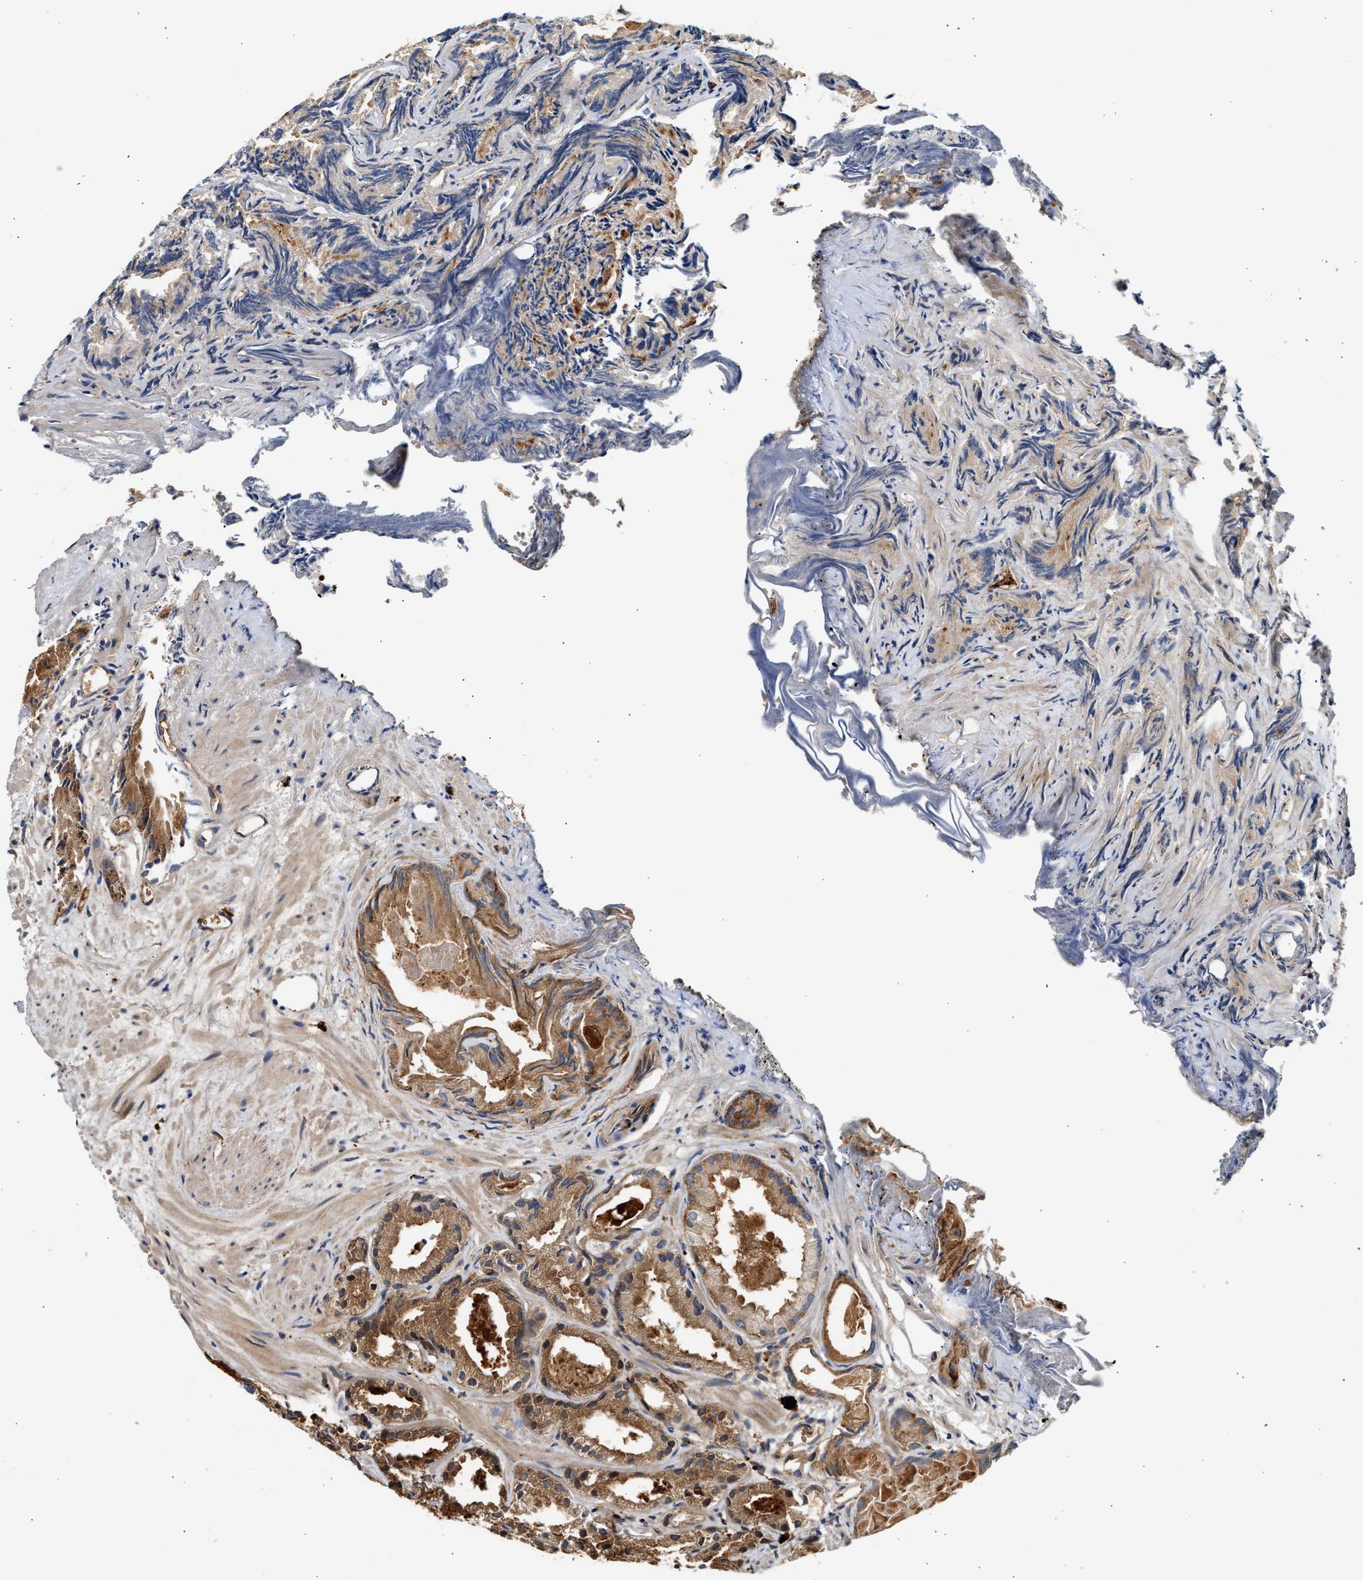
{"staining": {"intensity": "moderate", "quantity": ">75%", "location": "cytoplasmic/membranous"}, "tissue": "prostate cancer", "cell_type": "Tumor cells", "image_type": "cancer", "snomed": [{"axis": "morphology", "description": "Adenocarcinoma, Low grade"}, {"axis": "topography", "description": "Prostate"}], "caption": "IHC photomicrograph of human adenocarcinoma (low-grade) (prostate) stained for a protein (brown), which reveals medium levels of moderate cytoplasmic/membranous staining in about >75% of tumor cells.", "gene": "PLD3", "patient": {"sex": "male", "age": 89}}